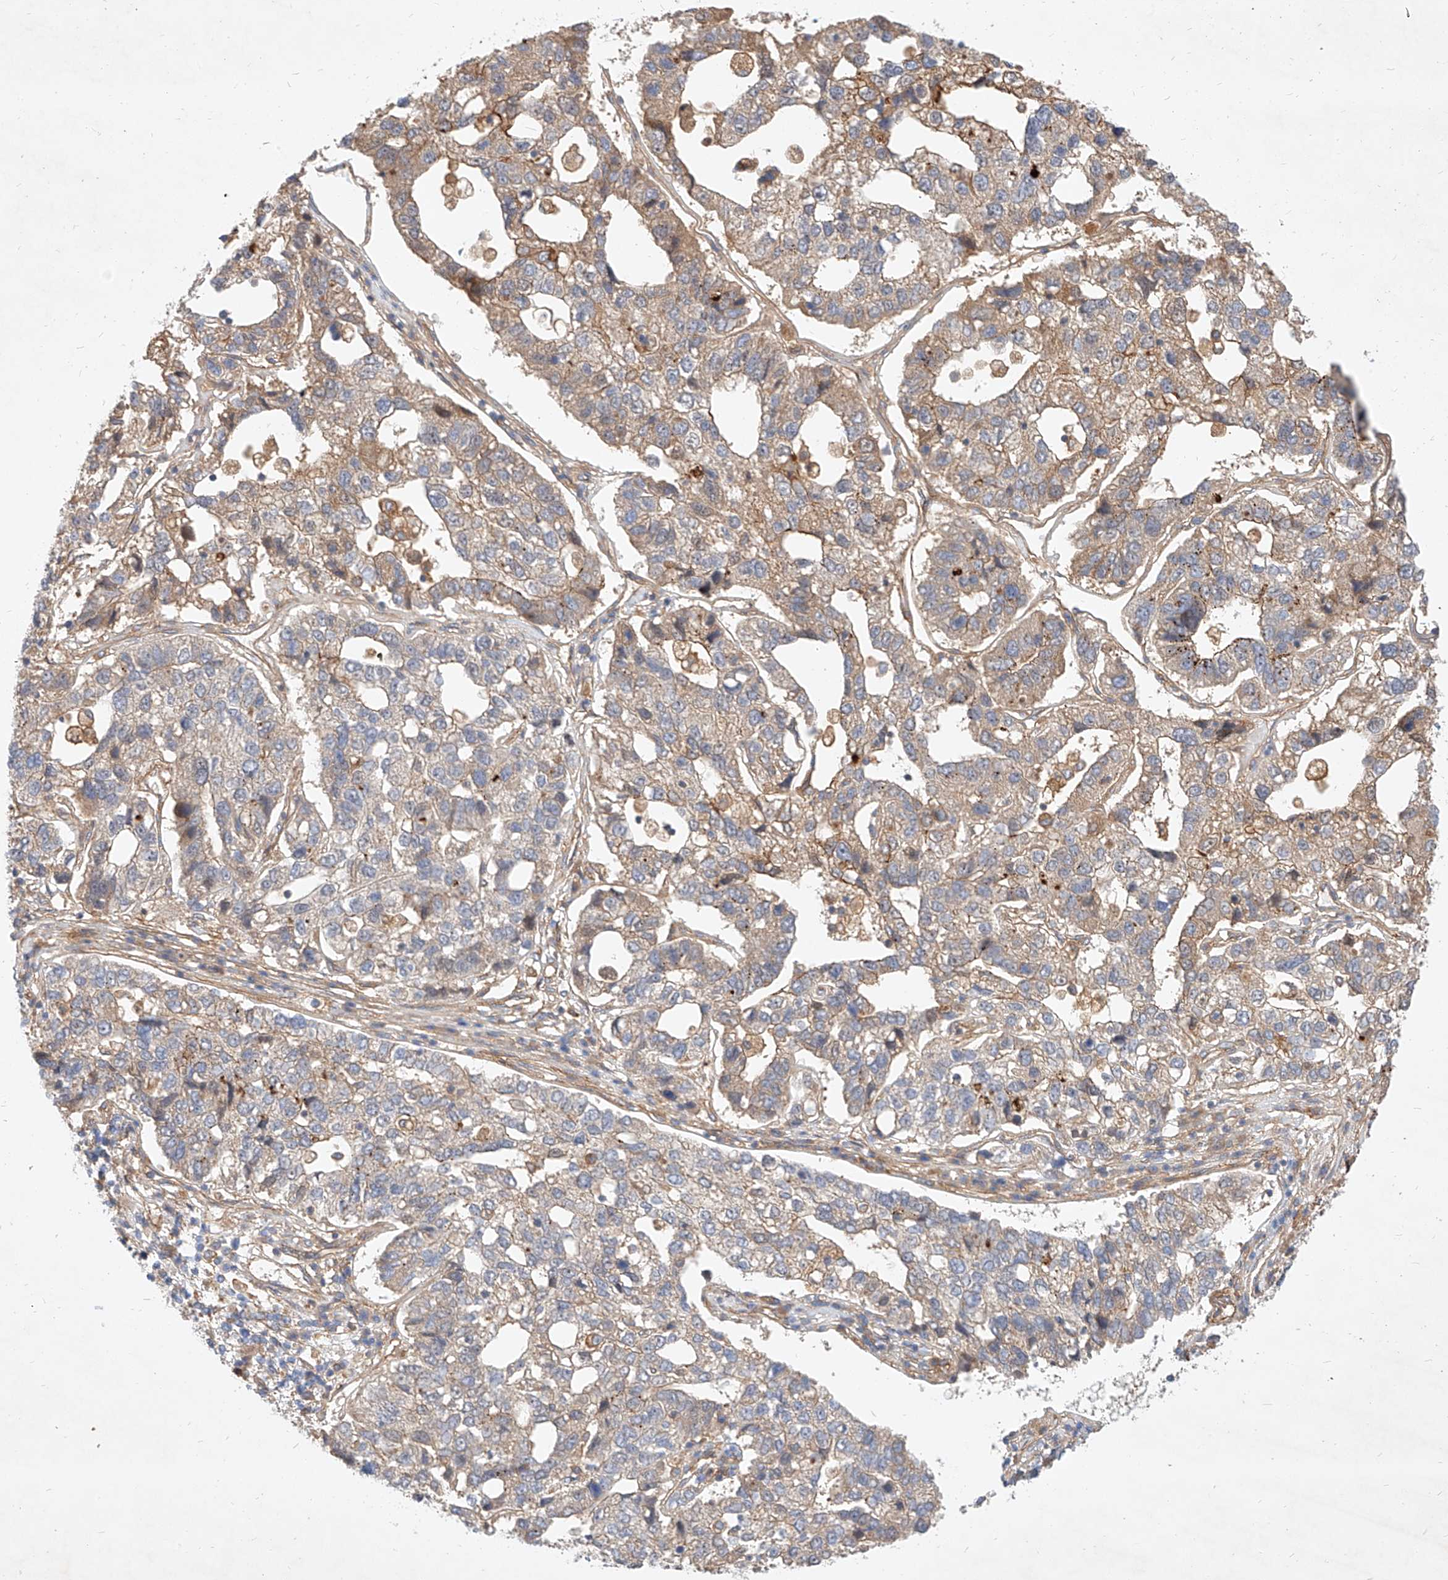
{"staining": {"intensity": "weak", "quantity": "<25%", "location": "cytoplasmic/membranous"}, "tissue": "pancreatic cancer", "cell_type": "Tumor cells", "image_type": "cancer", "snomed": [{"axis": "morphology", "description": "Adenocarcinoma, NOS"}, {"axis": "topography", "description": "Pancreas"}], "caption": "The image exhibits no significant staining in tumor cells of pancreatic adenocarcinoma. (IHC, brightfield microscopy, high magnification).", "gene": "NFAM1", "patient": {"sex": "female", "age": 61}}